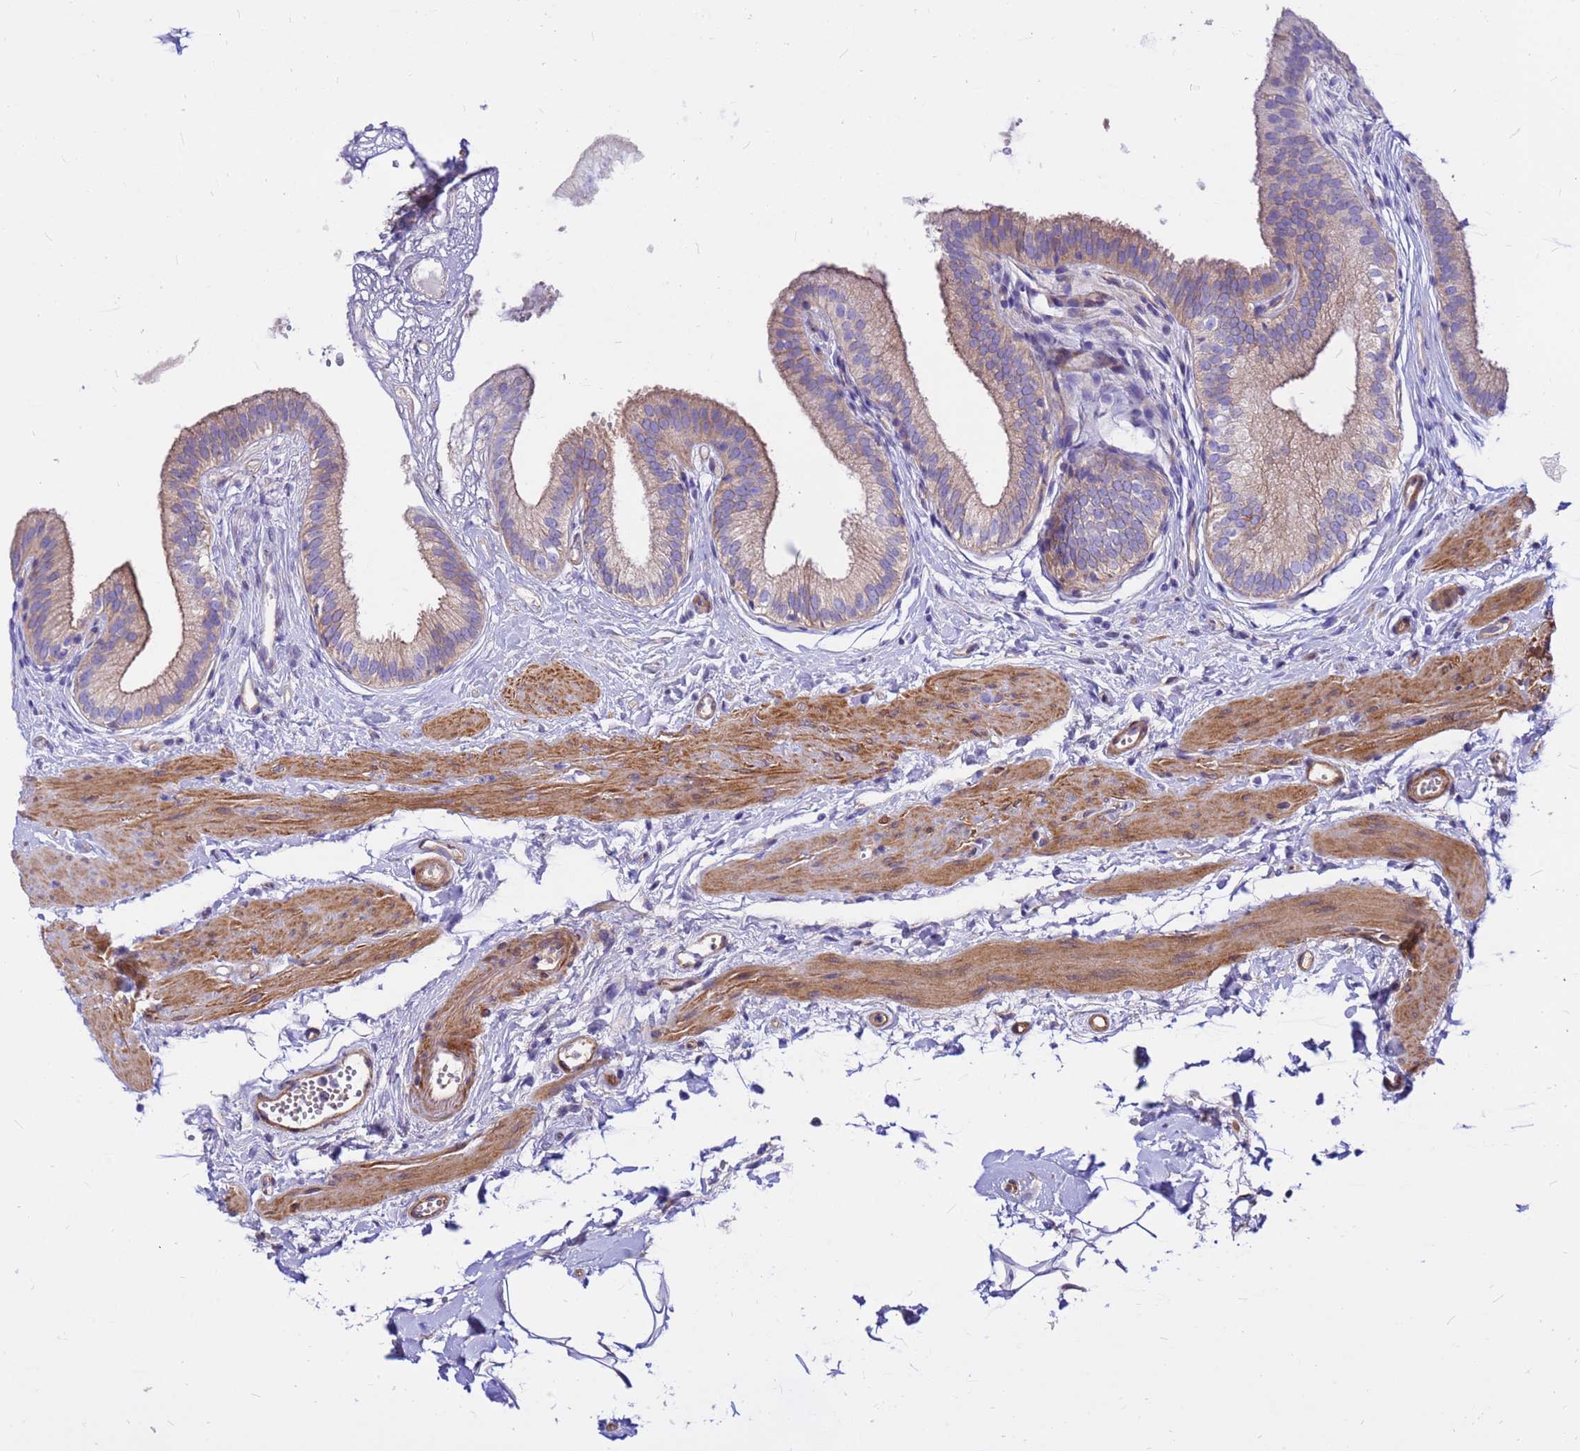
{"staining": {"intensity": "weak", "quantity": "<25%", "location": "cytoplasmic/membranous"}, "tissue": "gallbladder", "cell_type": "Glandular cells", "image_type": "normal", "snomed": [{"axis": "morphology", "description": "Normal tissue, NOS"}, {"axis": "topography", "description": "Gallbladder"}], "caption": "Immunohistochemistry (IHC) of normal gallbladder shows no staining in glandular cells.", "gene": "CRHBP", "patient": {"sex": "female", "age": 54}}